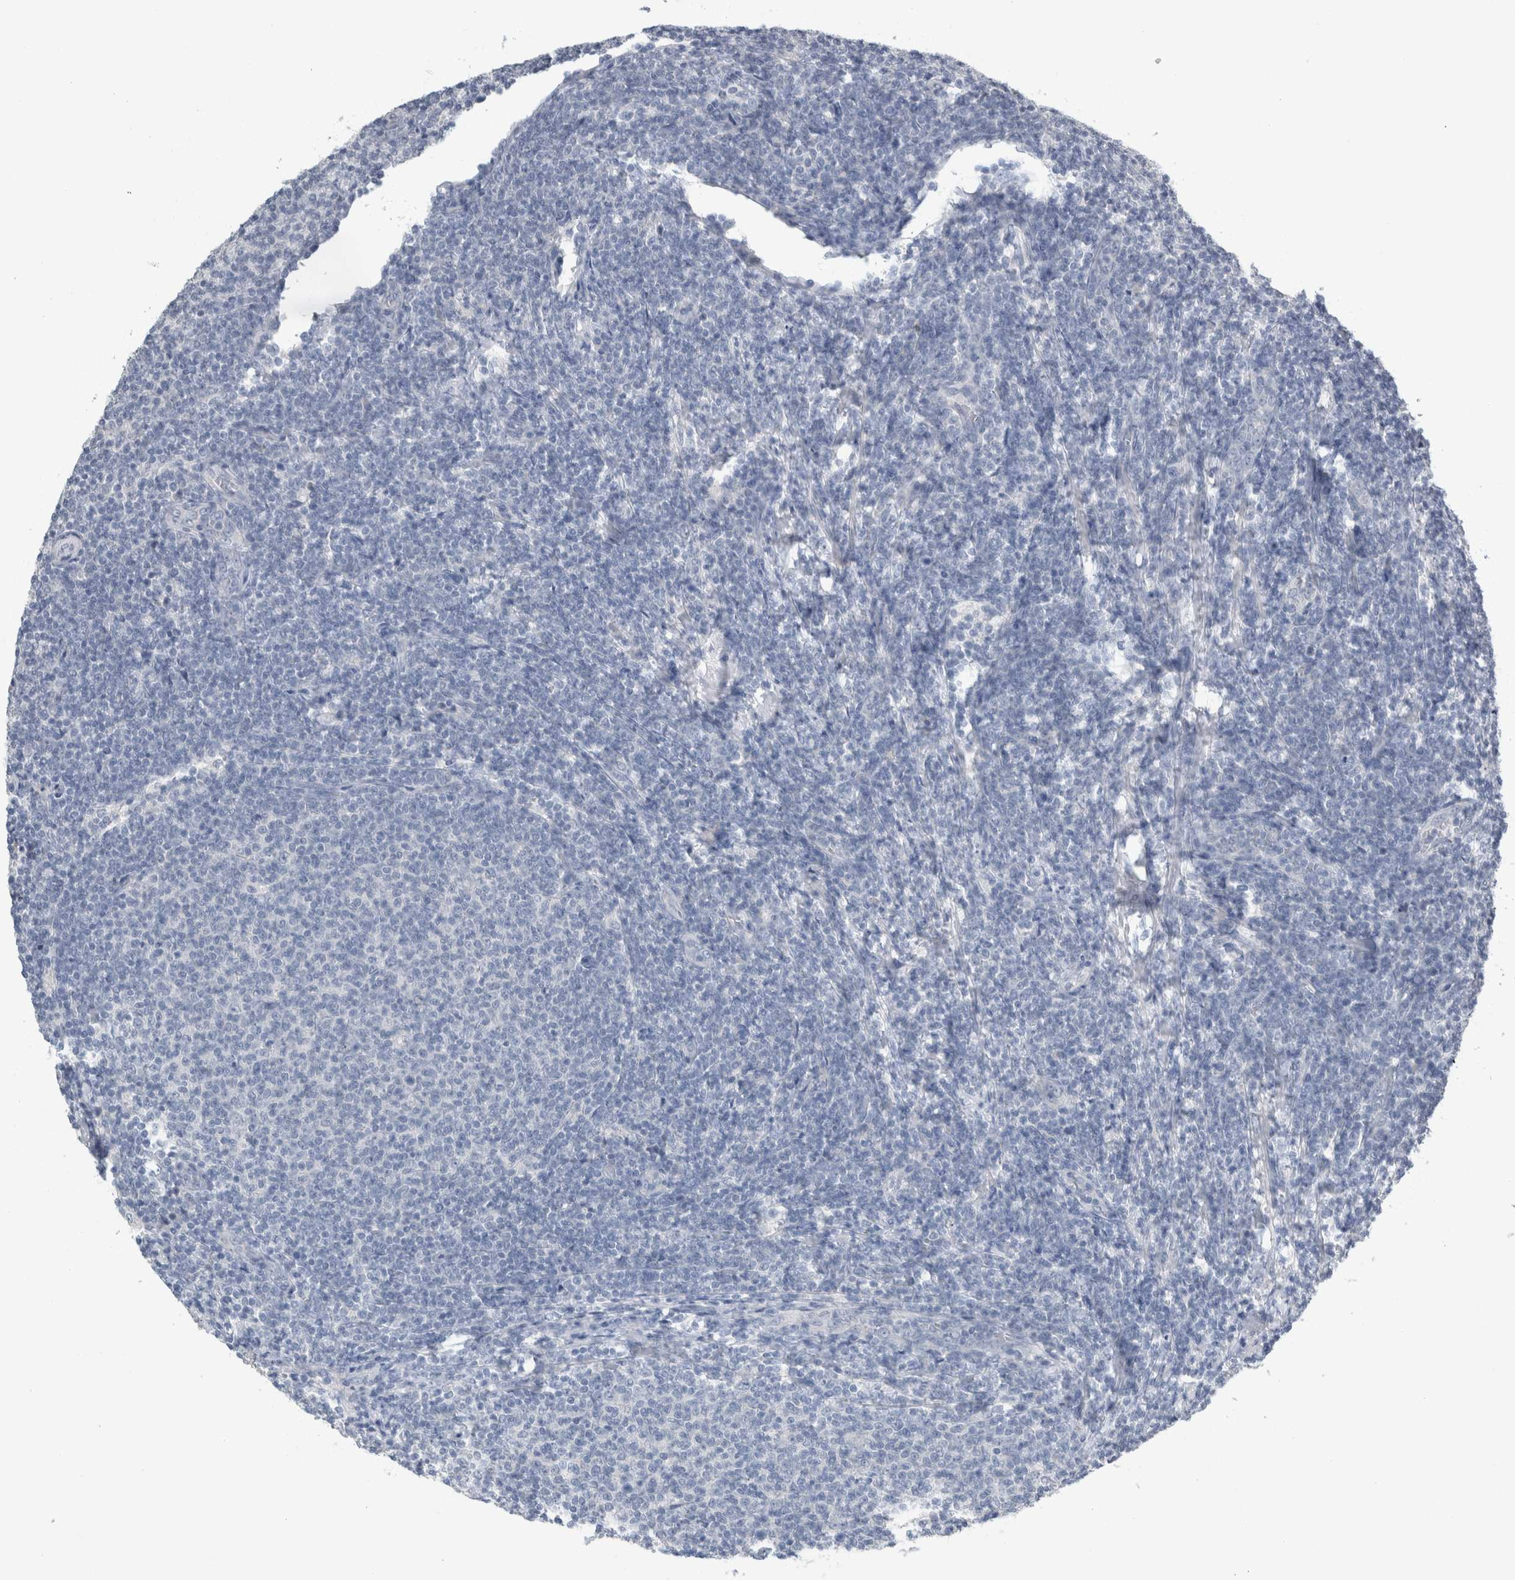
{"staining": {"intensity": "negative", "quantity": "none", "location": "none"}, "tissue": "lymphoma", "cell_type": "Tumor cells", "image_type": "cancer", "snomed": [{"axis": "morphology", "description": "Malignant lymphoma, non-Hodgkin's type, Low grade"}, {"axis": "topography", "description": "Lymph node"}], "caption": "This is an IHC micrograph of human lymphoma. There is no expression in tumor cells.", "gene": "NEFM", "patient": {"sex": "male", "age": 66}}